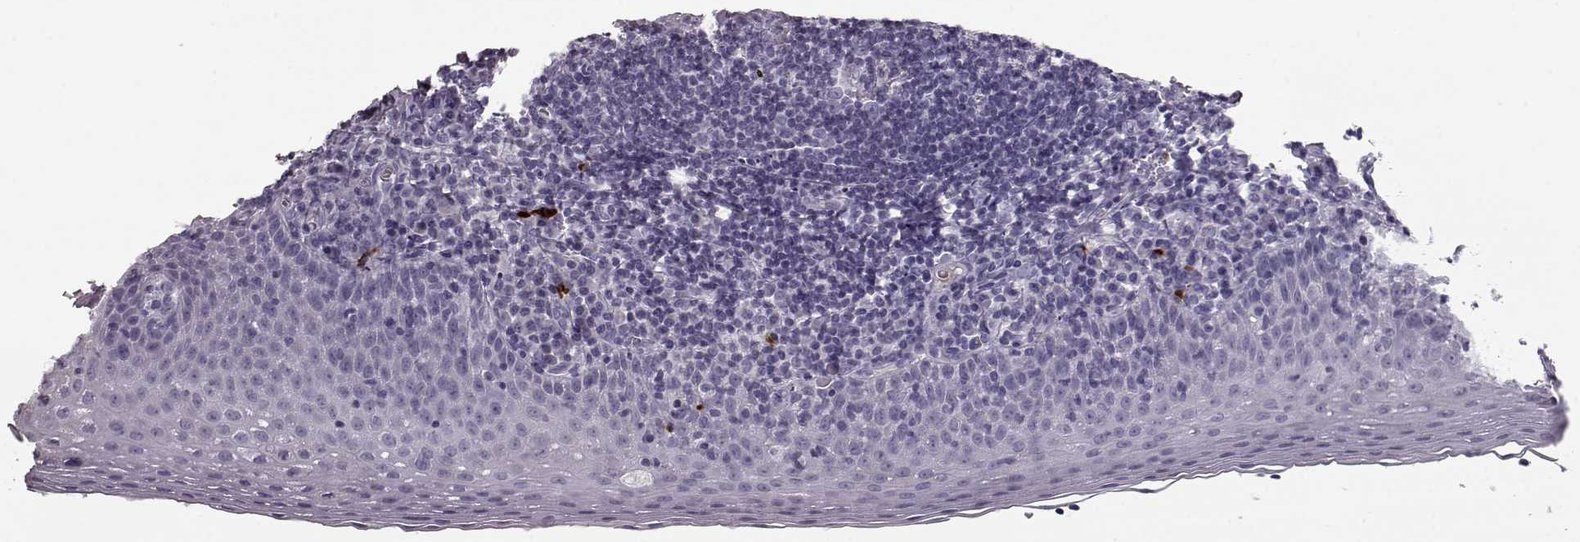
{"staining": {"intensity": "strong", "quantity": "<25%", "location": "cytoplasmic/membranous"}, "tissue": "tonsil", "cell_type": "Germinal center cells", "image_type": "normal", "snomed": [{"axis": "morphology", "description": "Normal tissue, NOS"}, {"axis": "morphology", "description": "Inflammation, NOS"}, {"axis": "topography", "description": "Tonsil"}], "caption": "The image displays staining of normal tonsil, revealing strong cytoplasmic/membranous protein expression (brown color) within germinal center cells.", "gene": "CCL19", "patient": {"sex": "female", "age": 31}}